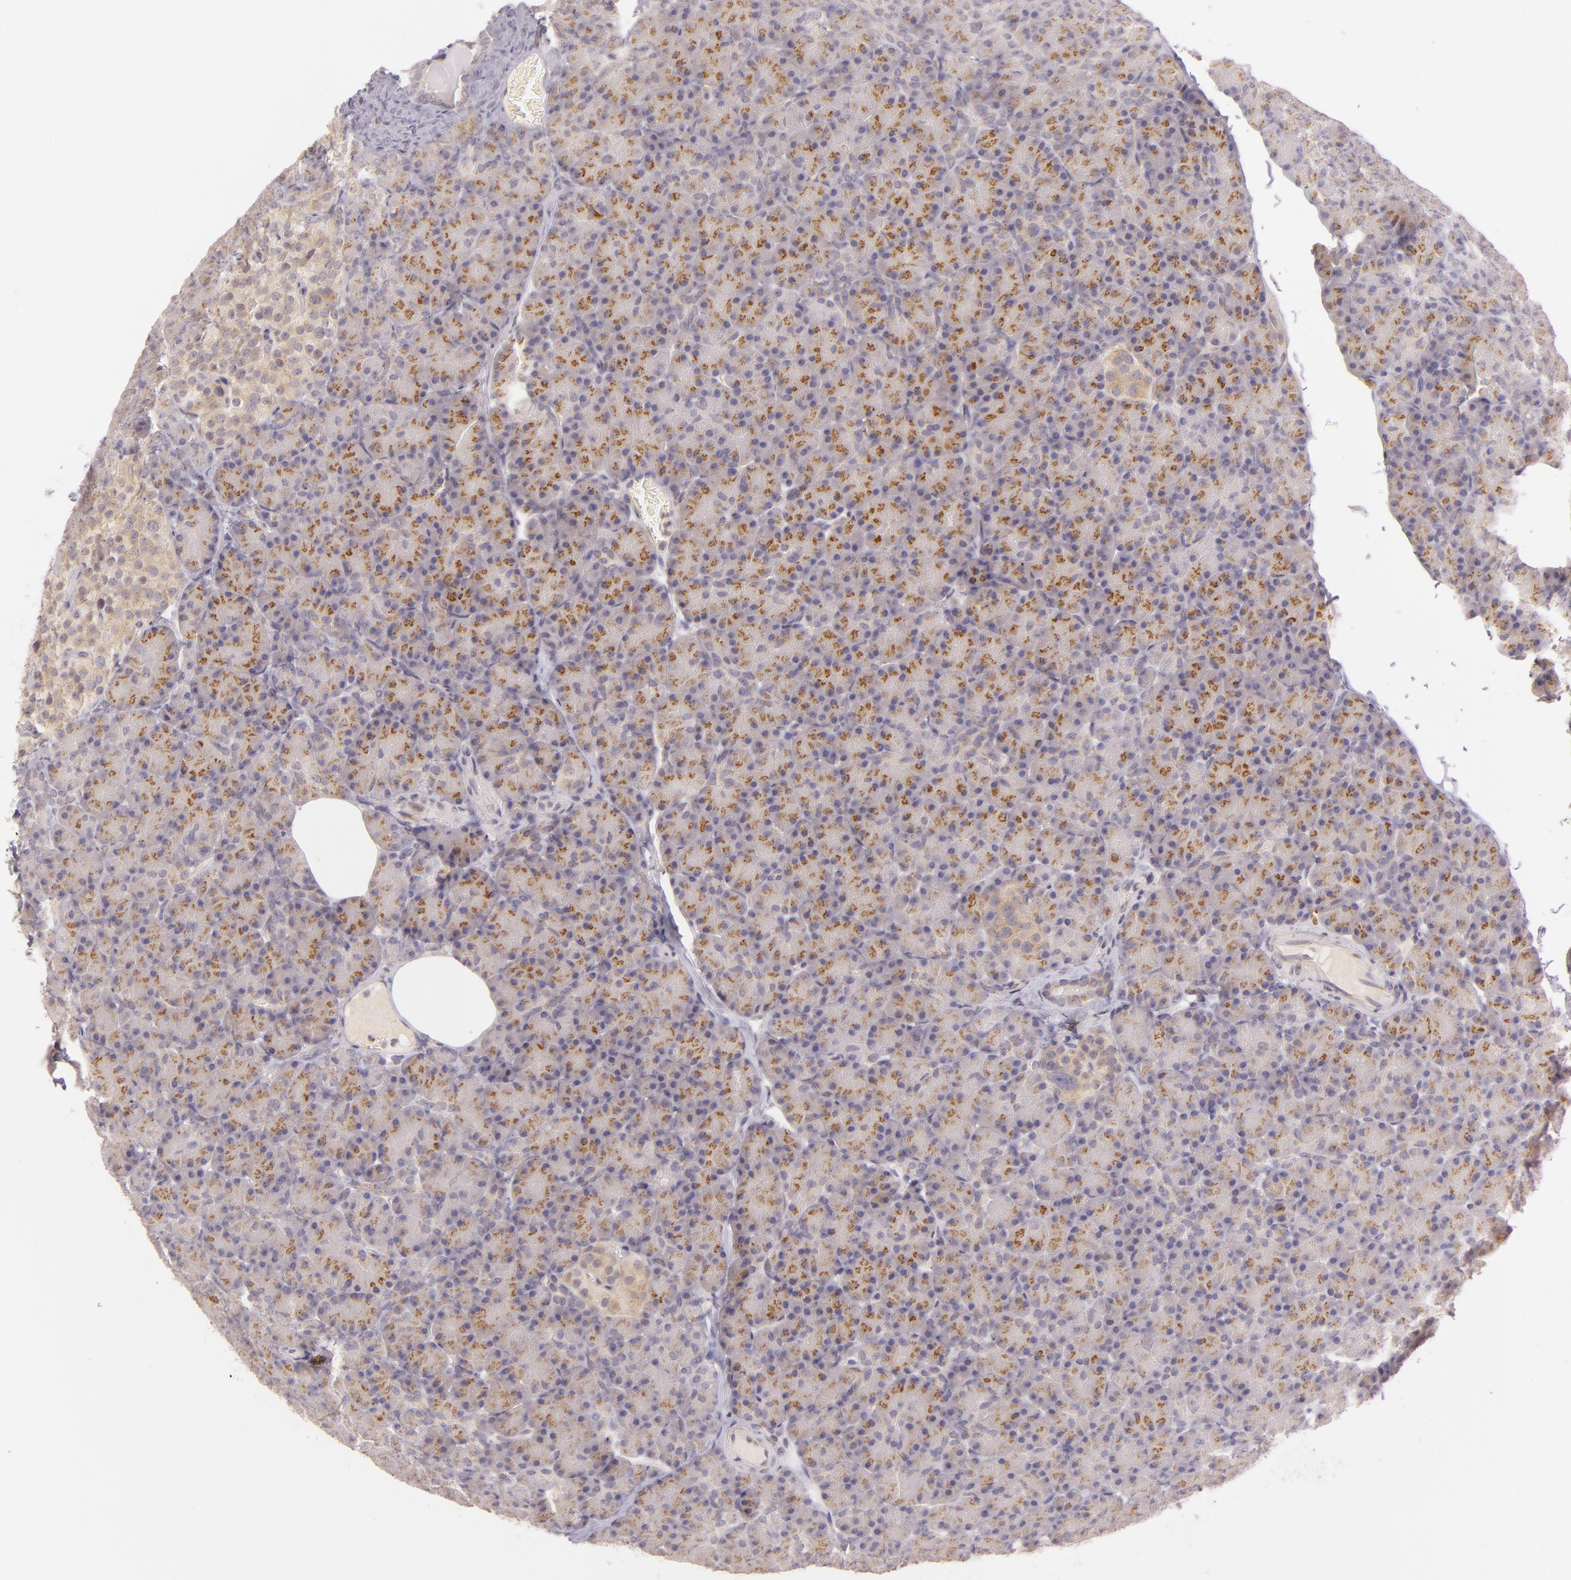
{"staining": {"intensity": "moderate", "quantity": ">75%", "location": "cytoplasmic/membranous"}, "tissue": "pancreas", "cell_type": "Exocrine glandular cells", "image_type": "normal", "snomed": [{"axis": "morphology", "description": "Normal tissue, NOS"}, {"axis": "topography", "description": "Pancreas"}], "caption": "This histopathology image exhibits immunohistochemistry staining of unremarkable pancreas, with medium moderate cytoplasmic/membranous expression in about >75% of exocrine glandular cells.", "gene": "LGMN", "patient": {"sex": "female", "age": 43}}